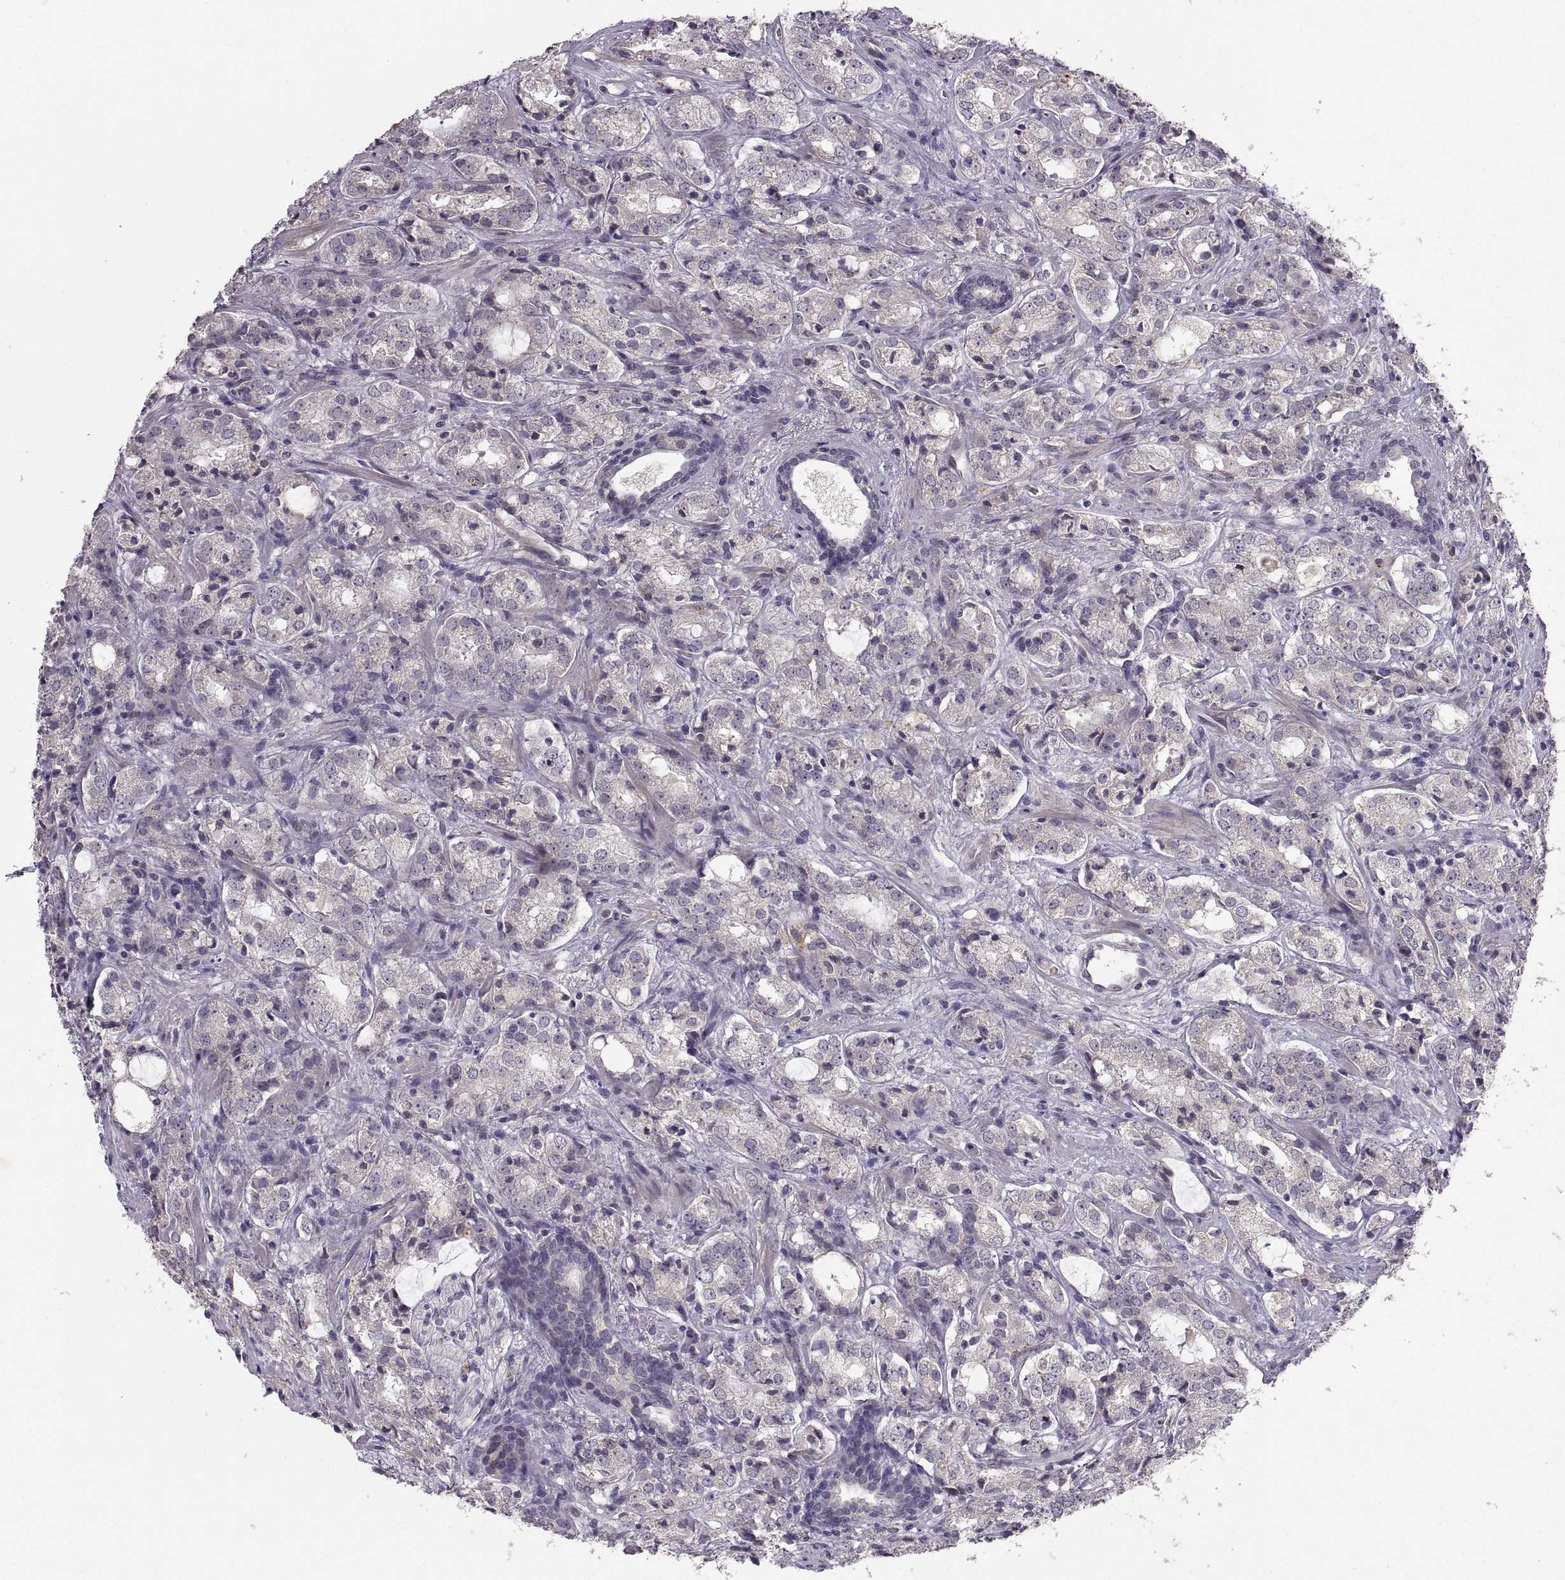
{"staining": {"intensity": "negative", "quantity": "none", "location": "none"}, "tissue": "prostate cancer", "cell_type": "Tumor cells", "image_type": "cancer", "snomed": [{"axis": "morphology", "description": "Adenocarcinoma, NOS"}, {"axis": "topography", "description": "Prostate"}], "caption": "Tumor cells show no significant positivity in prostate cancer (adenocarcinoma).", "gene": "HMGCR", "patient": {"sex": "male", "age": 66}}